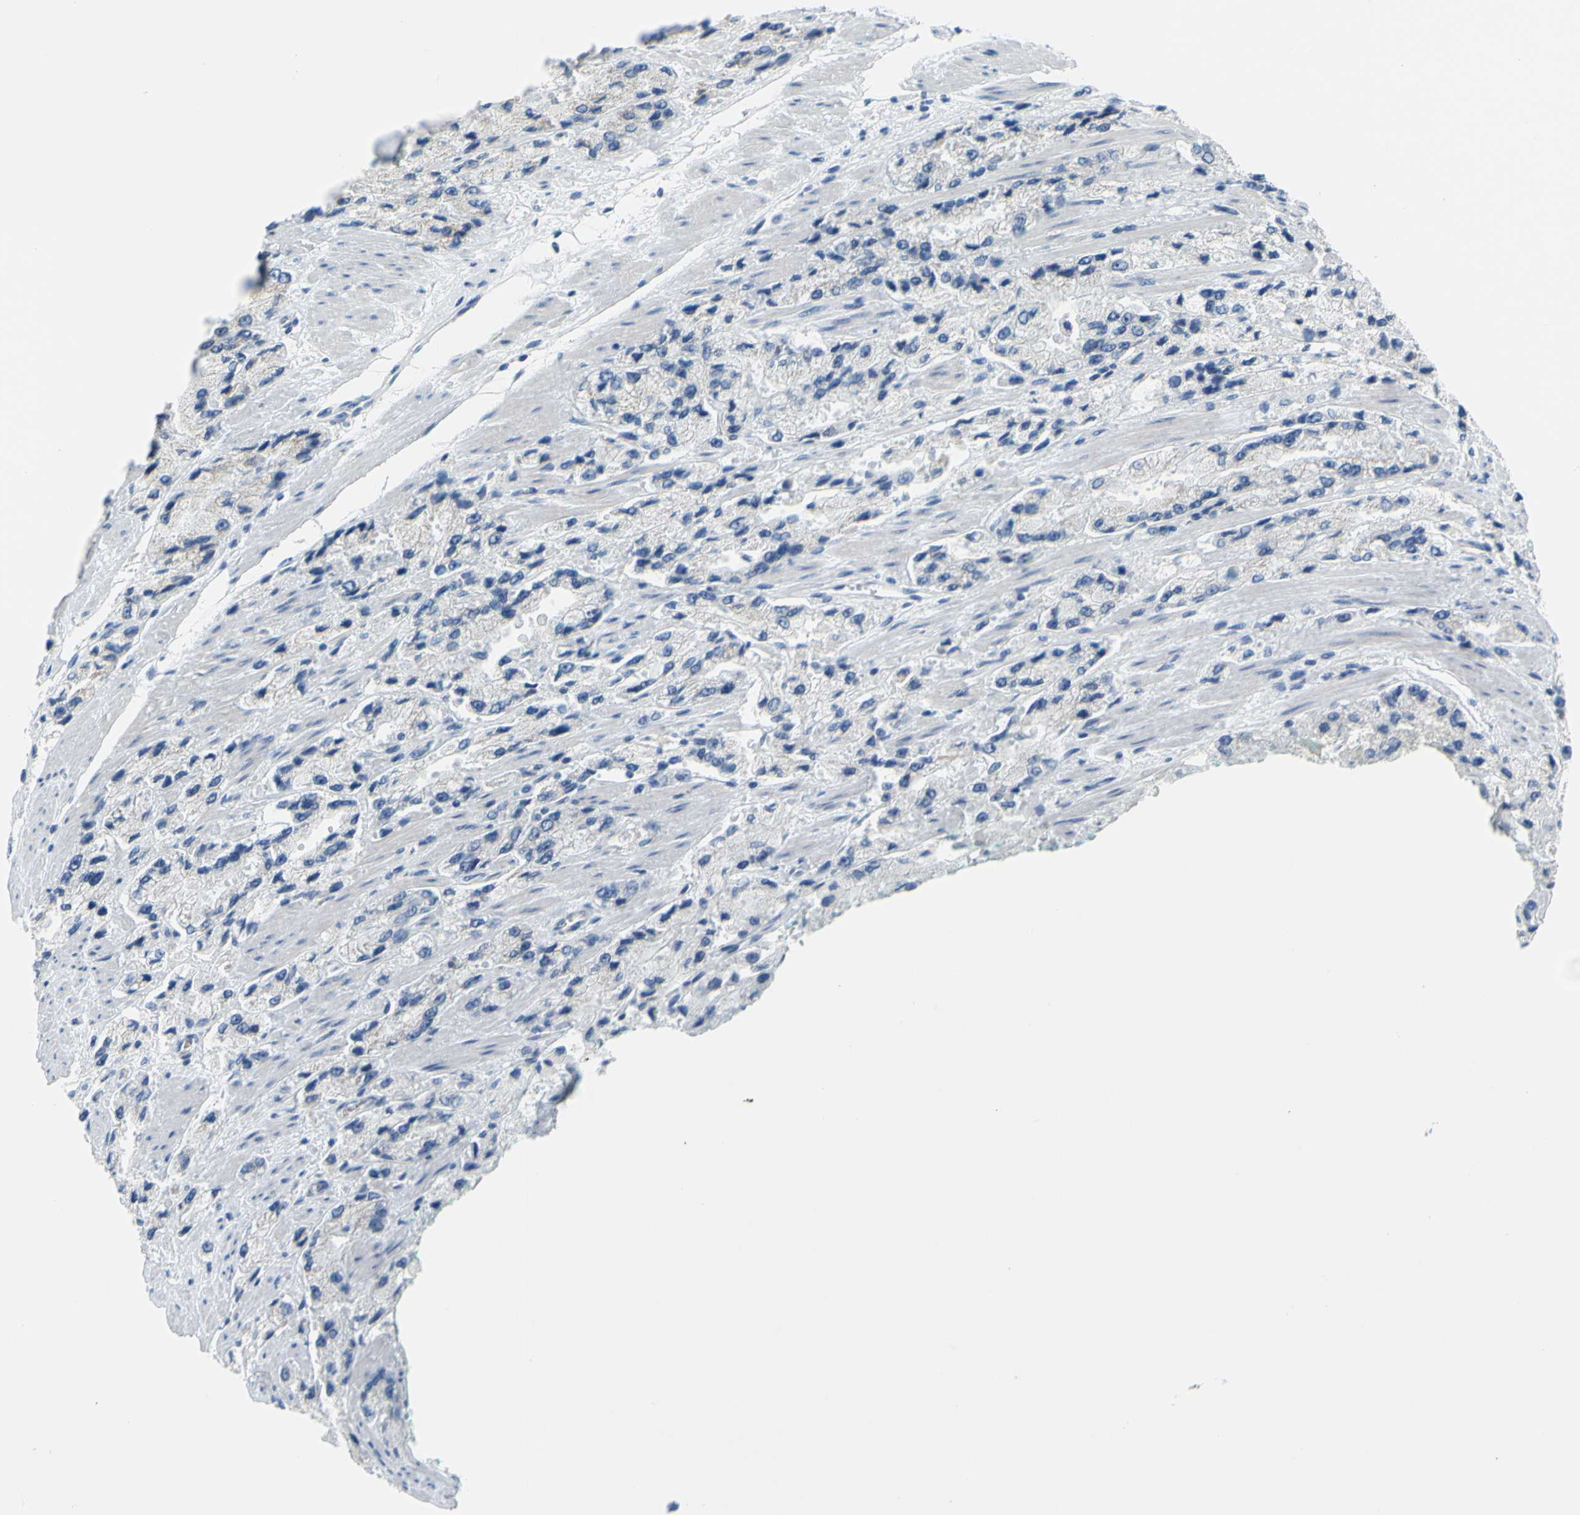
{"staining": {"intensity": "negative", "quantity": "none", "location": "none"}, "tissue": "prostate cancer", "cell_type": "Tumor cells", "image_type": "cancer", "snomed": [{"axis": "morphology", "description": "Adenocarcinoma, High grade"}, {"axis": "topography", "description": "Prostate"}], "caption": "There is no significant staining in tumor cells of prostate adenocarcinoma (high-grade).", "gene": "DCT", "patient": {"sex": "male", "age": 58}}